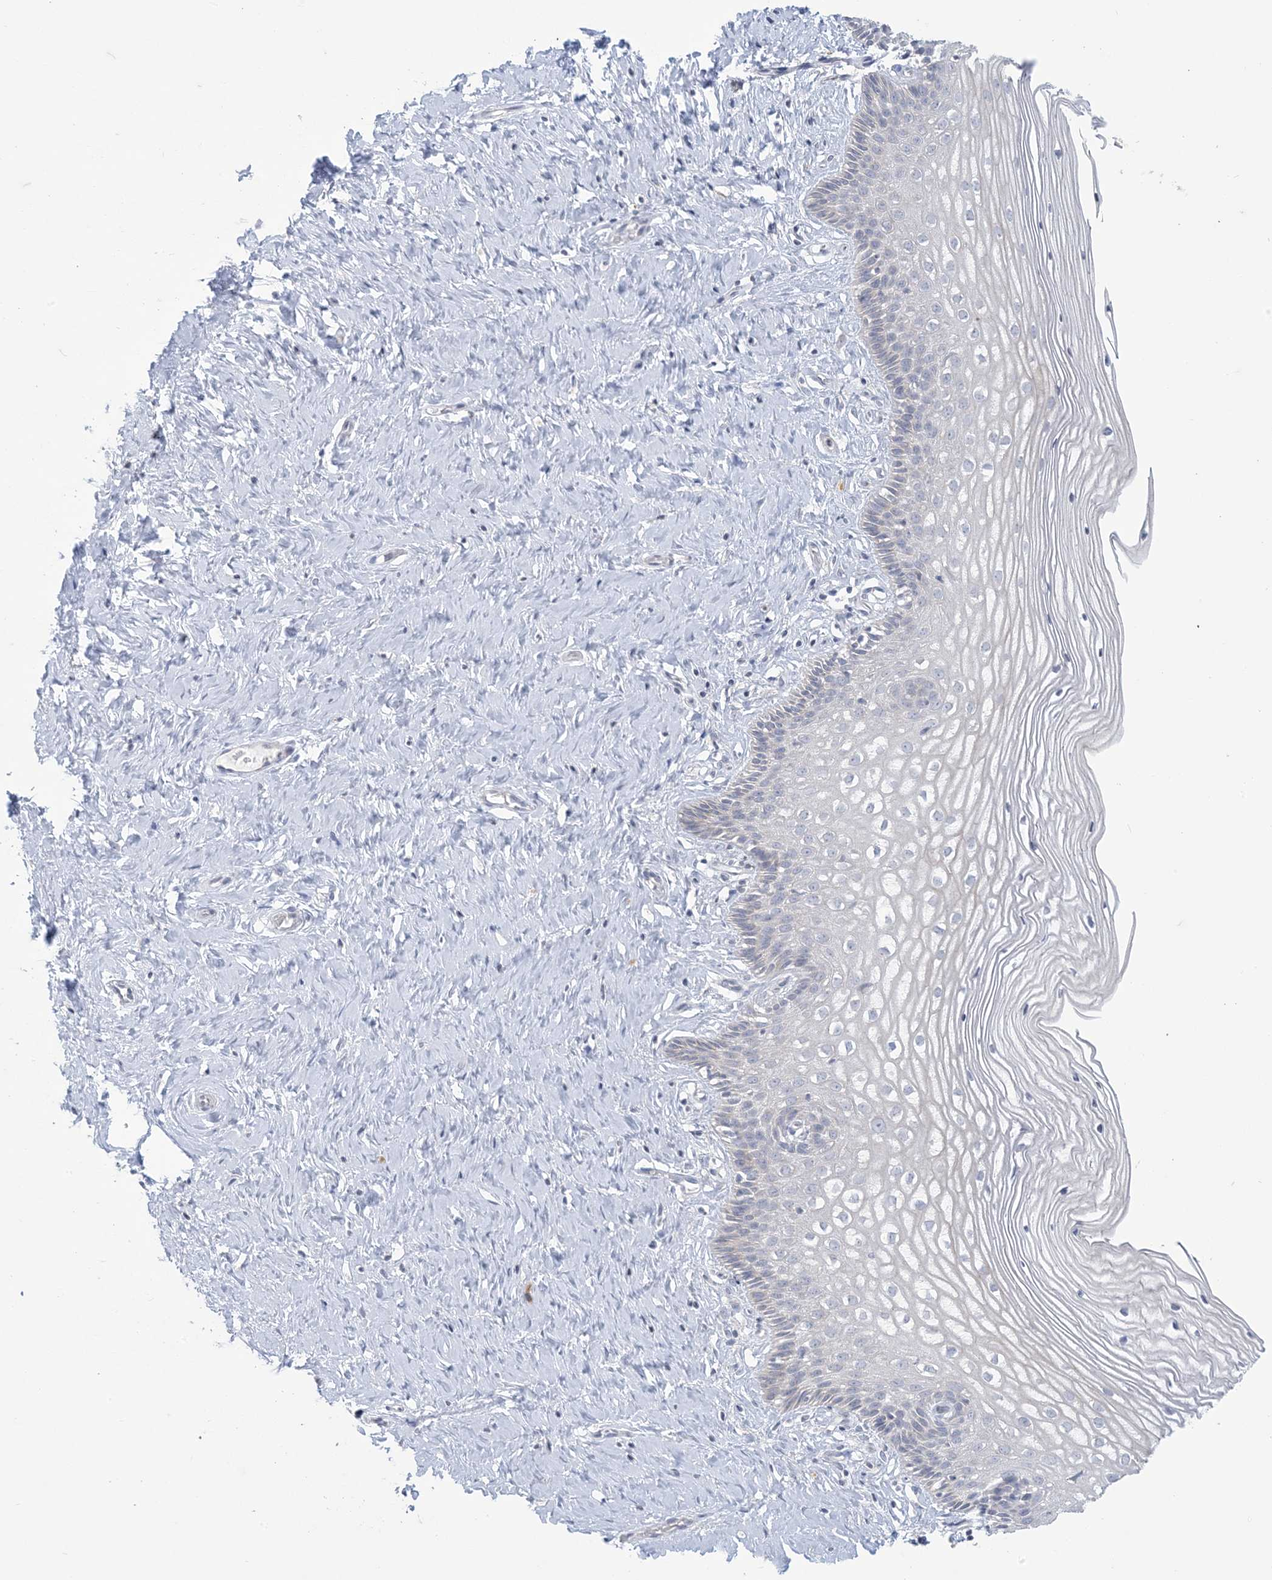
{"staining": {"intensity": "weak", "quantity": "<25%", "location": "cytoplasmic/membranous"}, "tissue": "cervix", "cell_type": "Glandular cells", "image_type": "normal", "snomed": [{"axis": "morphology", "description": "Normal tissue, NOS"}, {"axis": "topography", "description": "Cervix"}], "caption": "Immunohistochemistry micrograph of normal human cervix stained for a protein (brown), which reveals no staining in glandular cells.", "gene": "KIF3A", "patient": {"sex": "female", "age": 33}}